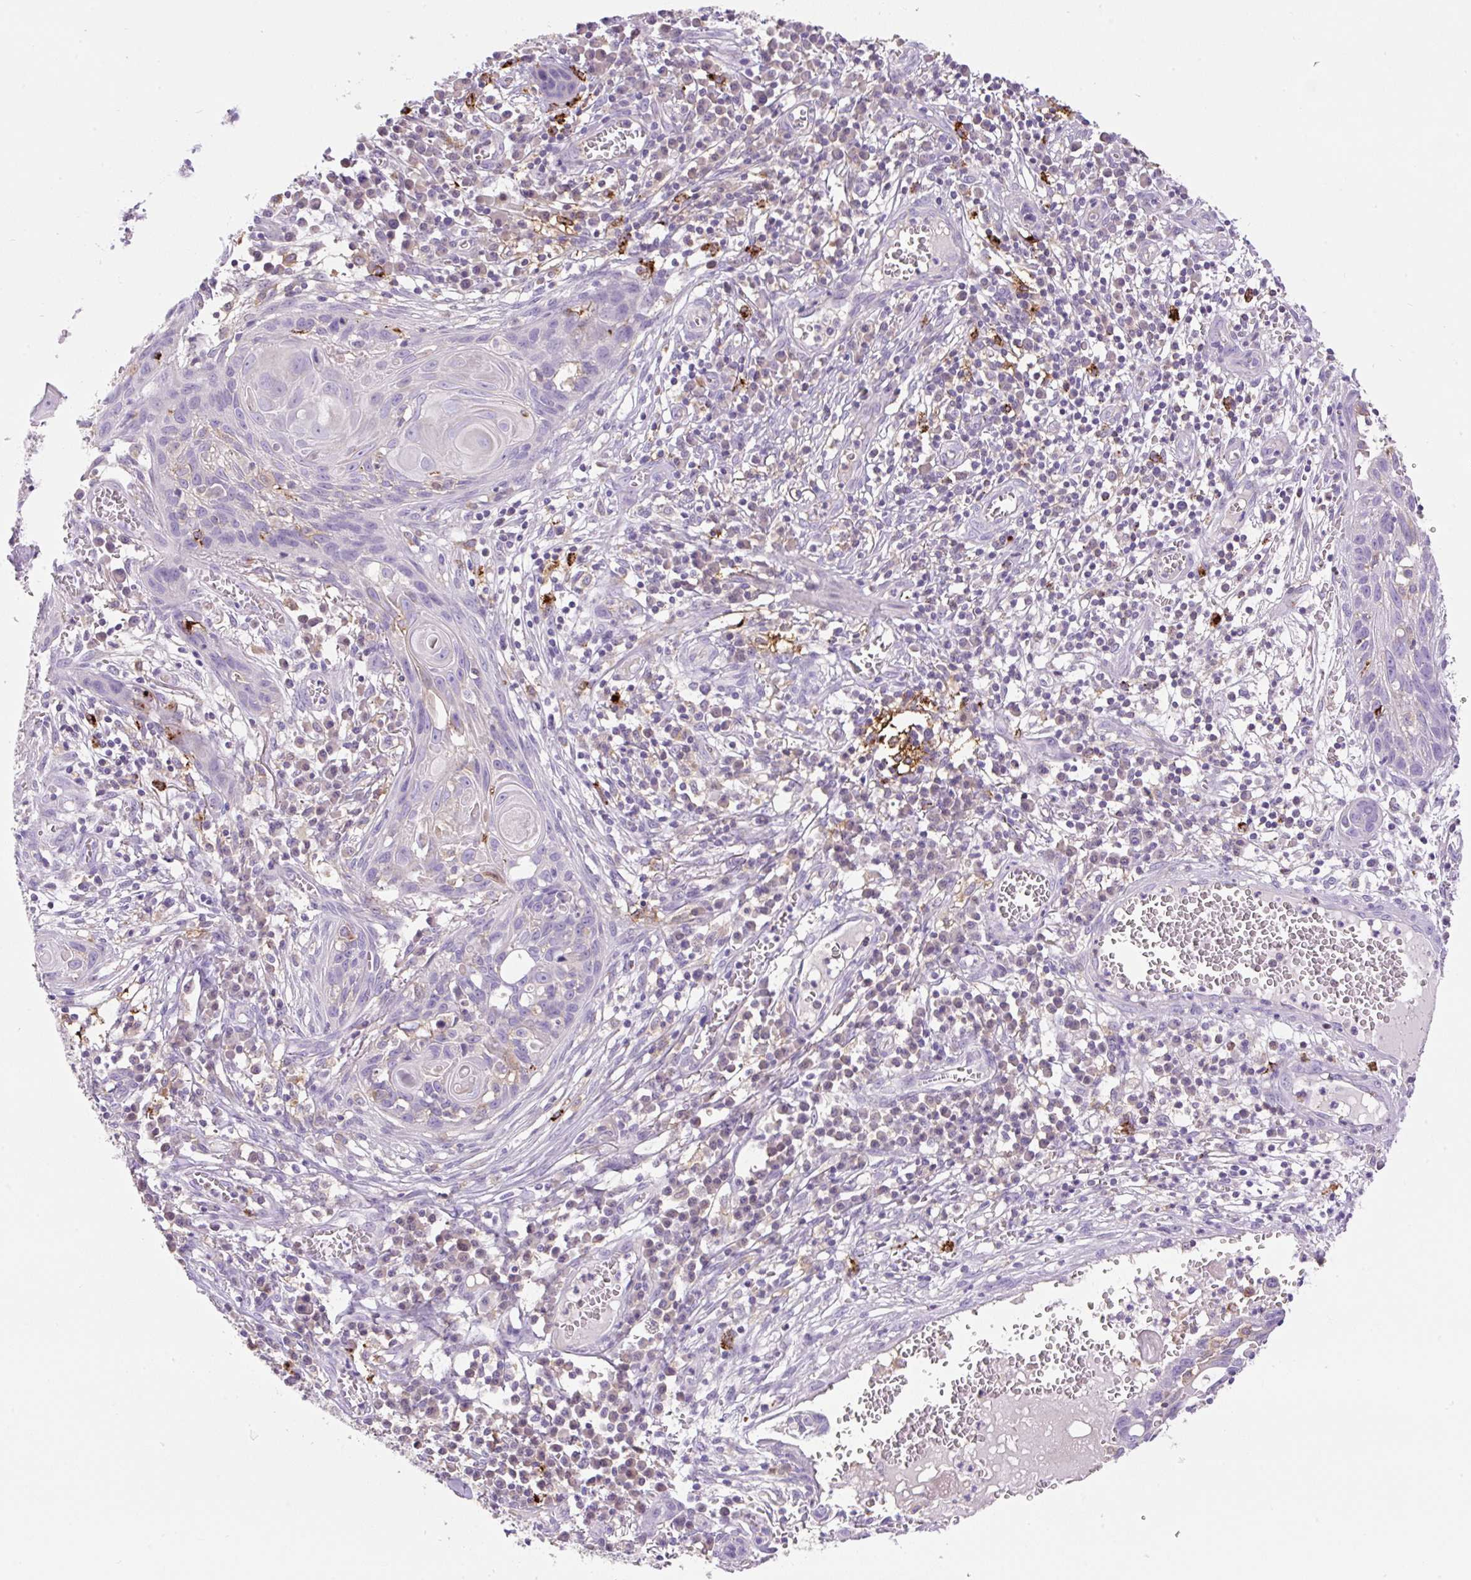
{"staining": {"intensity": "negative", "quantity": "none", "location": "none"}, "tissue": "skin cancer", "cell_type": "Tumor cells", "image_type": "cancer", "snomed": [{"axis": "morphology", "description": "Squamous cell carcinoma, NOS"}, {"axis": "topography", "description": "Skin"}, {"axis": "topography", "description": "Vulva"}], "caption": "Human skin cancer stained for a protein using immunohistochemistry displays no expression in tumor cells.", "gene": "TDRD15", "patient": {"sex": "female", "age": 83}}